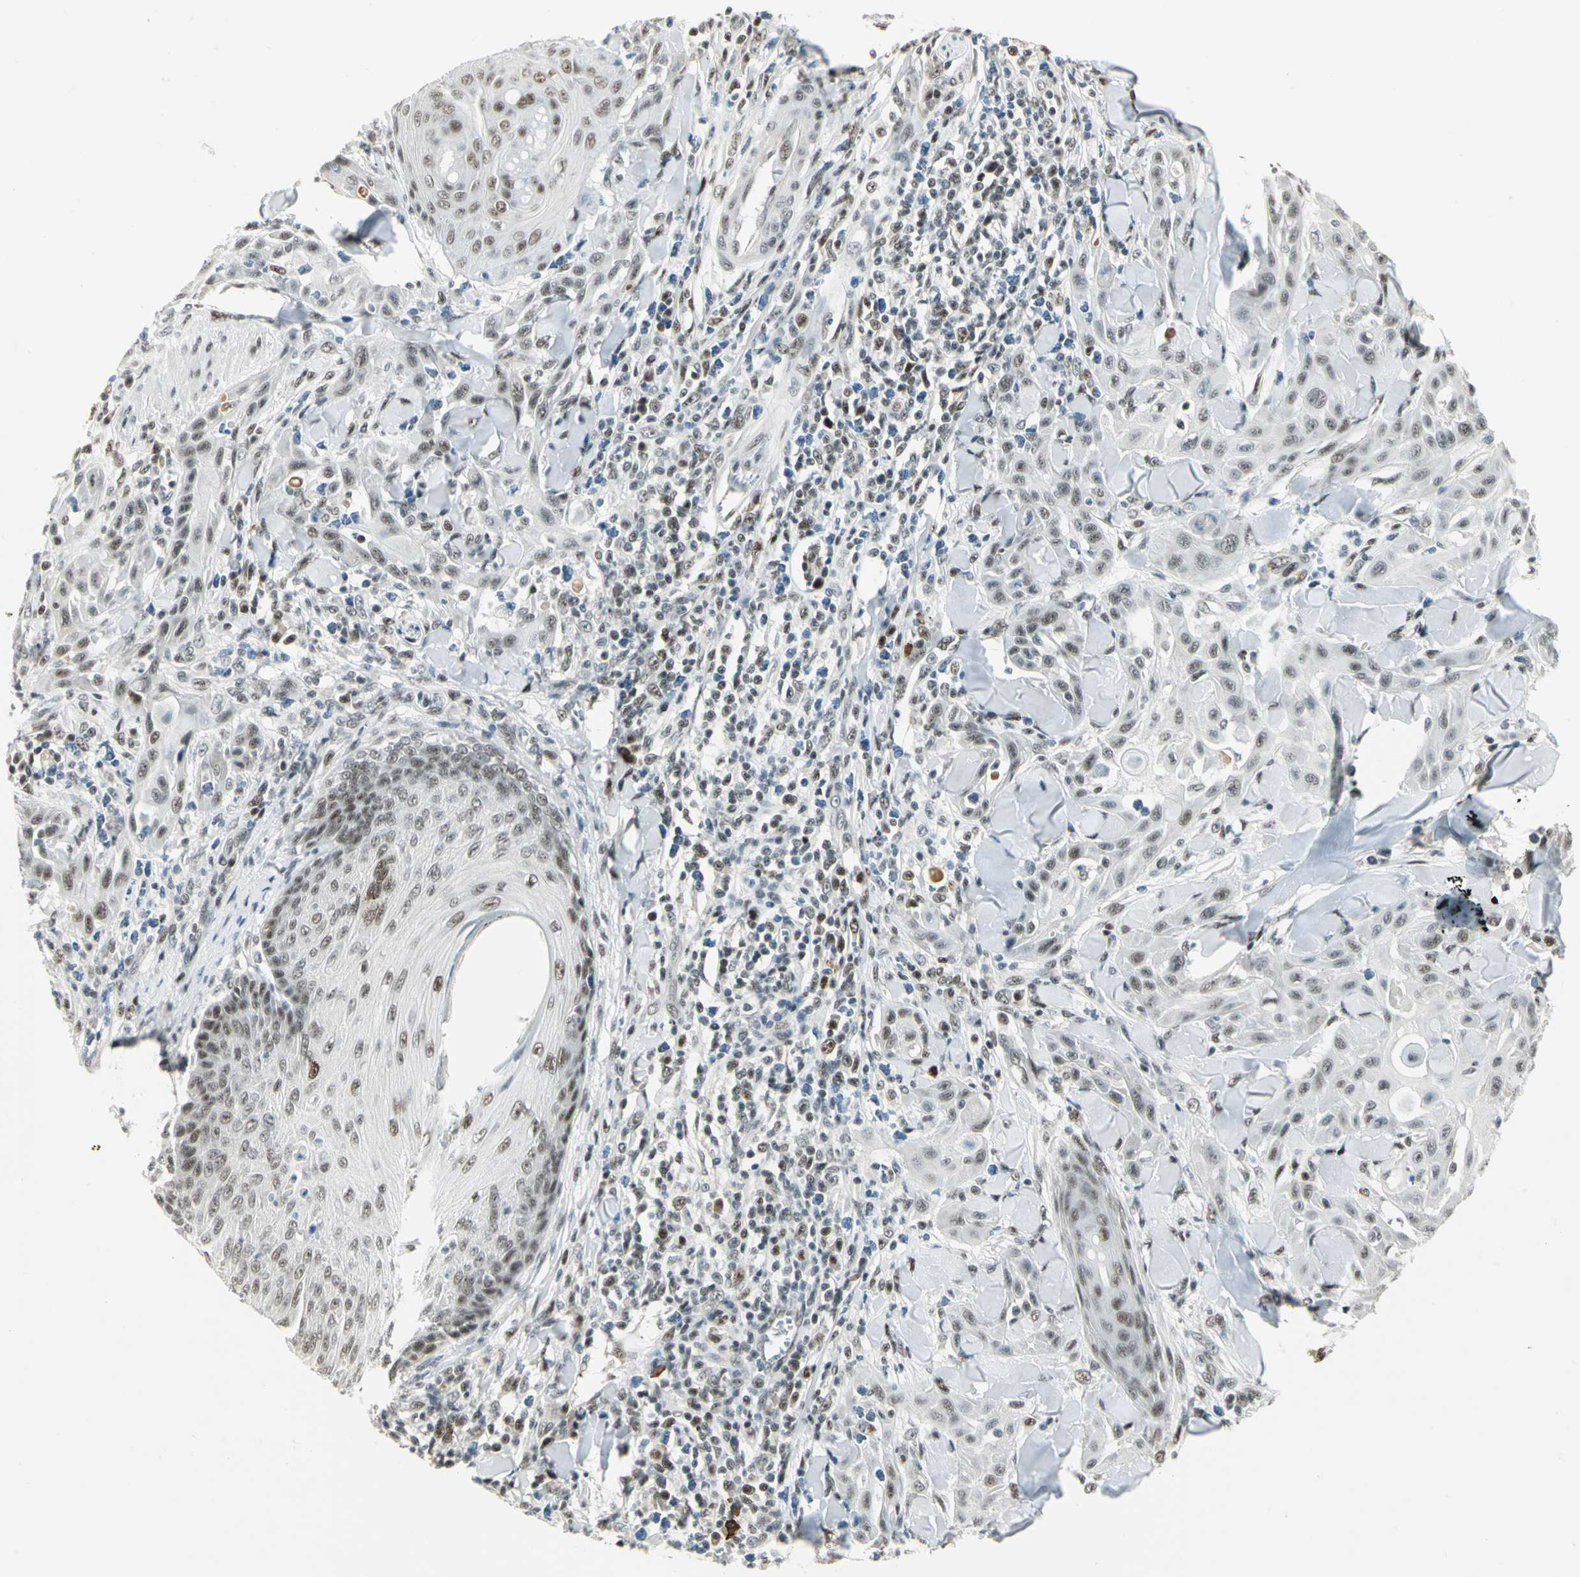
{"staining": {"intensity": "weak", "quantity": ">75%", "location": "nuclear"}, "tissue": "skin cancer", "cell_type": "Tumor cells", "image_type": "cancer", "snomed": [{"axis": "morphology", "description": "Squamous cell carcinoma, NOS"}, {"axis": "topography", "description": "Skin"}], "caption": "The histopathology image exhibits immunohistochemical staining of squamous cell carcinoma (skin). There is weak nuclear positivity is appreciated in about >75% of tumor cells.", "gene": "CCNT1", "patient": {"sex": "male", "age": 24}}